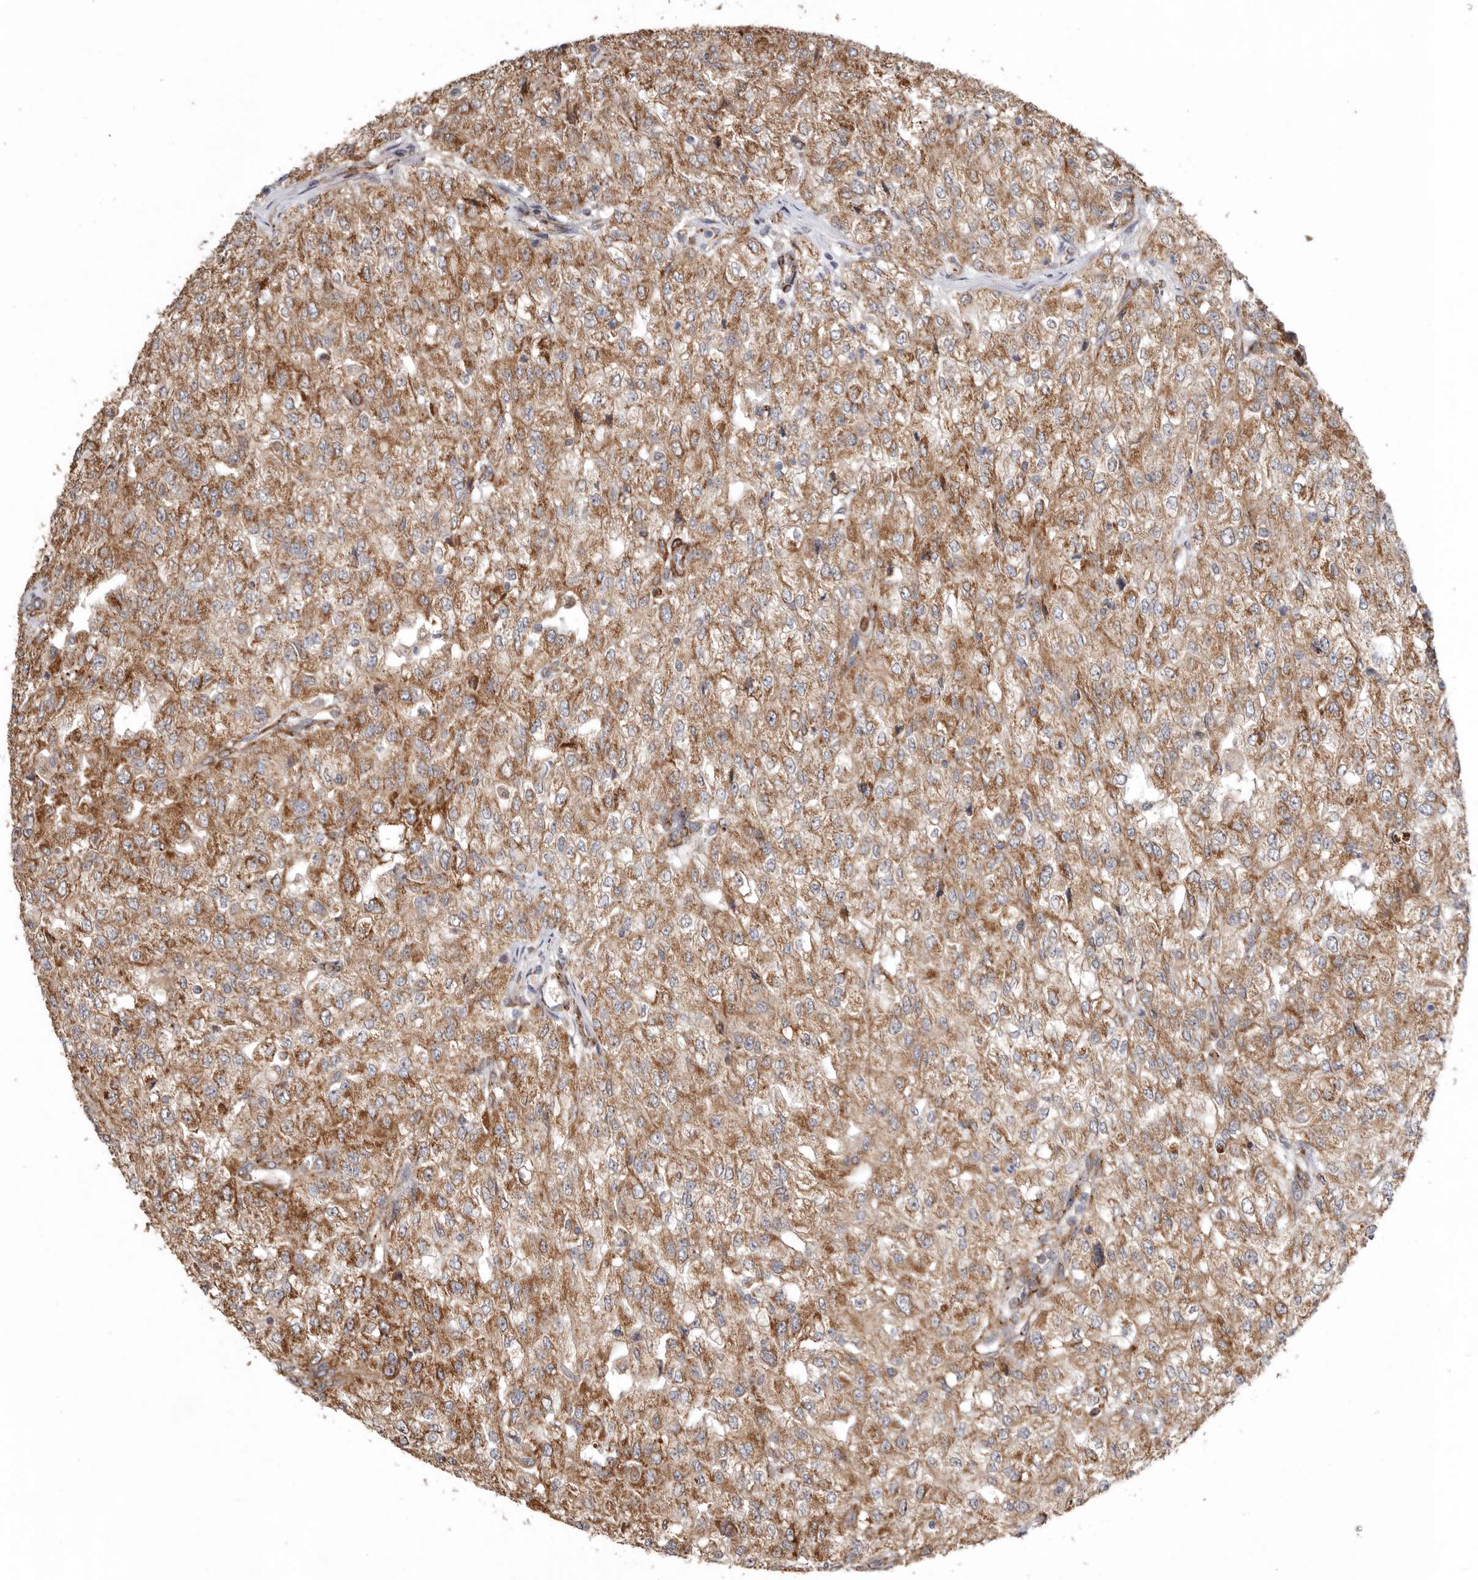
{"staining": {"intensity": "moderate", "quantity": ">75%", "location": "cytoplasmic/membranous"}, "tissue": "renal cancer", "cell_type": "Tumor cells", "image_type": "cancer", "snomed": [{"axis": "morphology", "description": "Adenocarcinoma, NOS"}, {"axis": "topography", "description": "Kidney"}], "caption": "Immunohistochemistry (DAB (3,3'-diaminobenzidine)) staining of renal cancer (adenocarcinoma) reveals moderate cytoplasmic/membranous protein positivity in approximately >75% of tumor cells. (brown staining indicates protein expression, while blue staining denotes nuclei).", "gene": "PROKR1", "patient": {"sex": "female", "age": 54}}